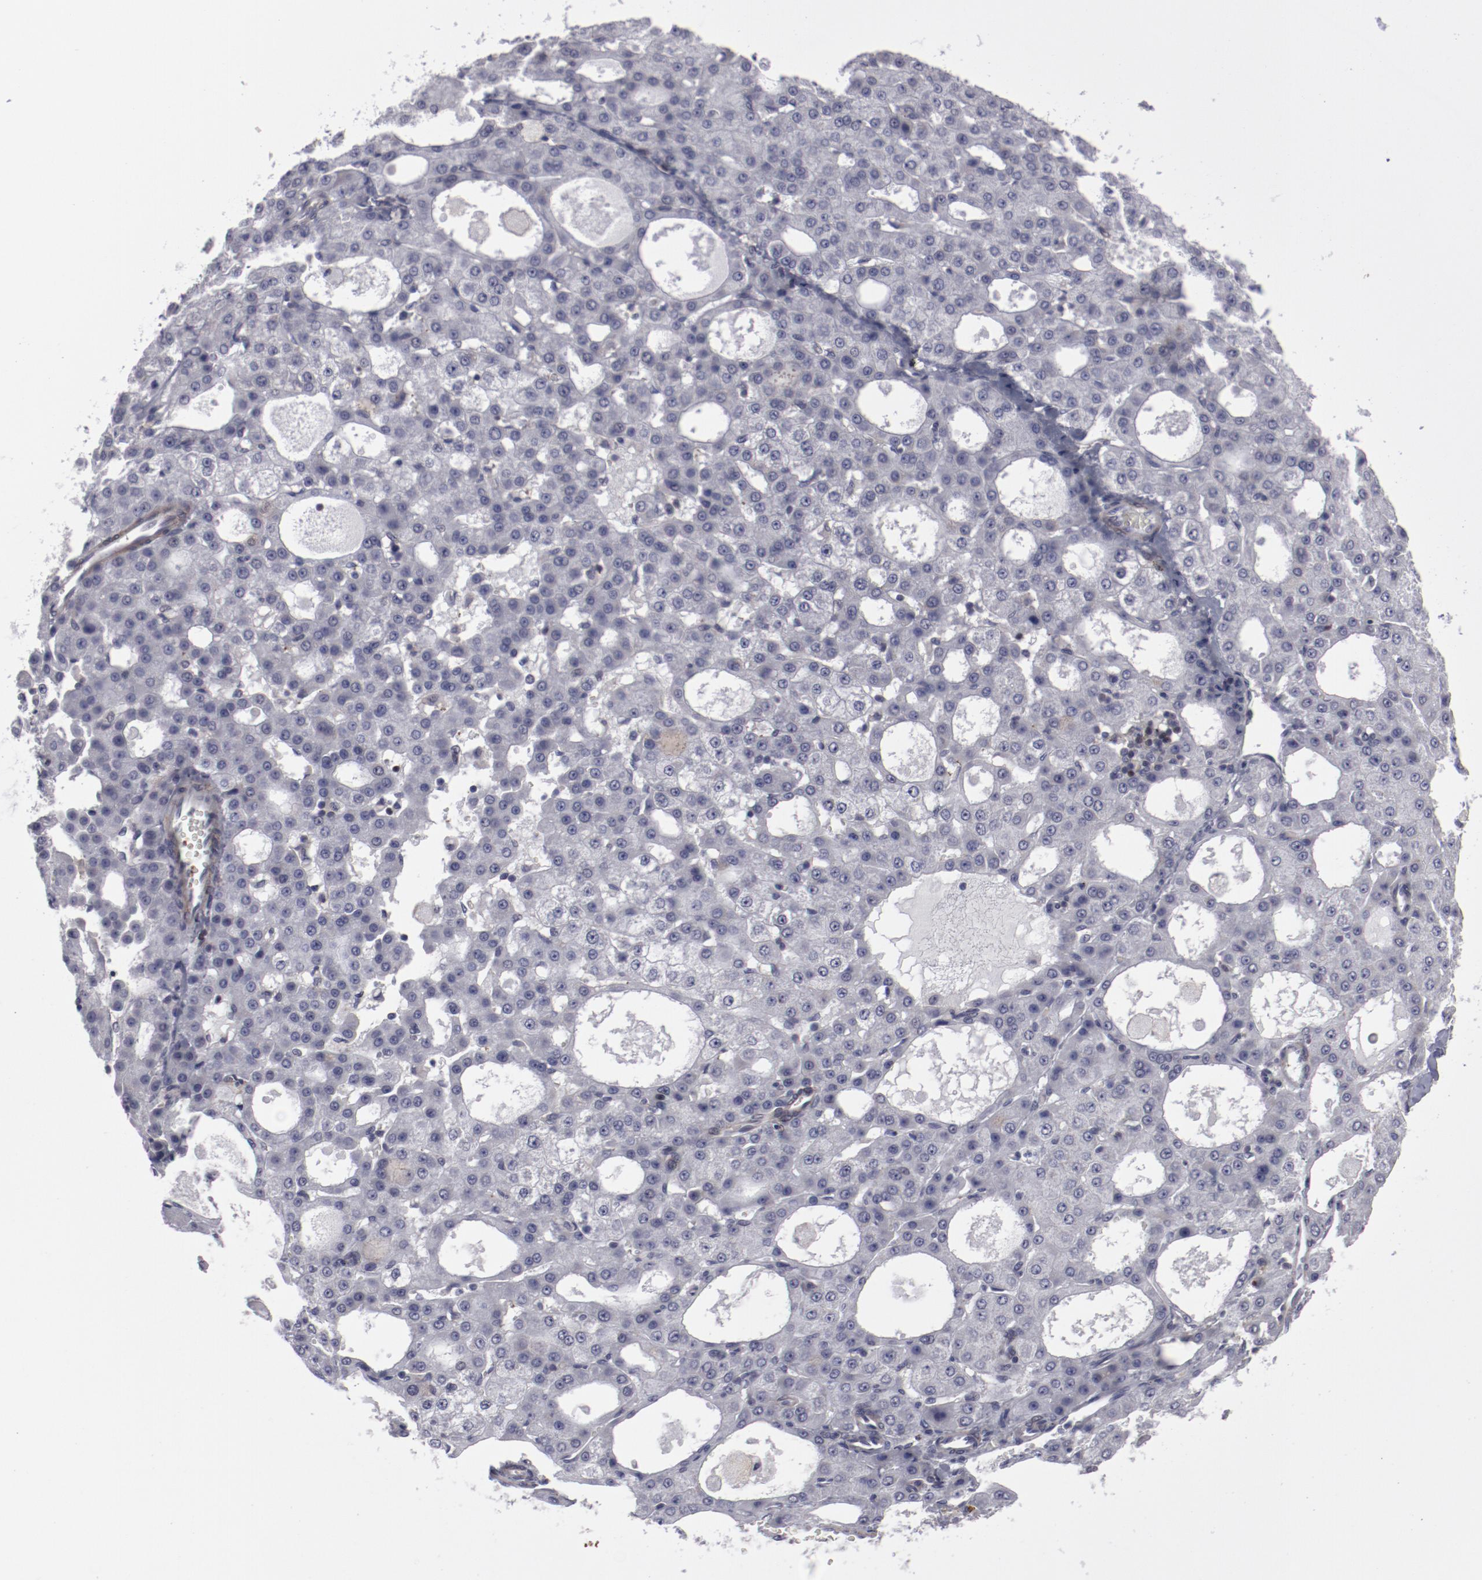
{"staining": {"intensity": "negative", "quantity": "none", "location": "none"}, "tissue": "liver cancer", "cell_type": "Tumor cells", "image_type": "cancer", "snomed": [{"axis": "morphology", "description": "Carcinoma, Hepatocellular, NOS"}, {"axis": "topography", "description": "Liver"}], "caption": "Immunohistochemistry (IHC) histopathology image of neoplastic tissue: human liver hepatocellular carcinoma stained with DAB demonstrates no significant protein positivity in tumor cells.", "gene": "LEF1", "patient": {"sex": "male", "age": 47}}